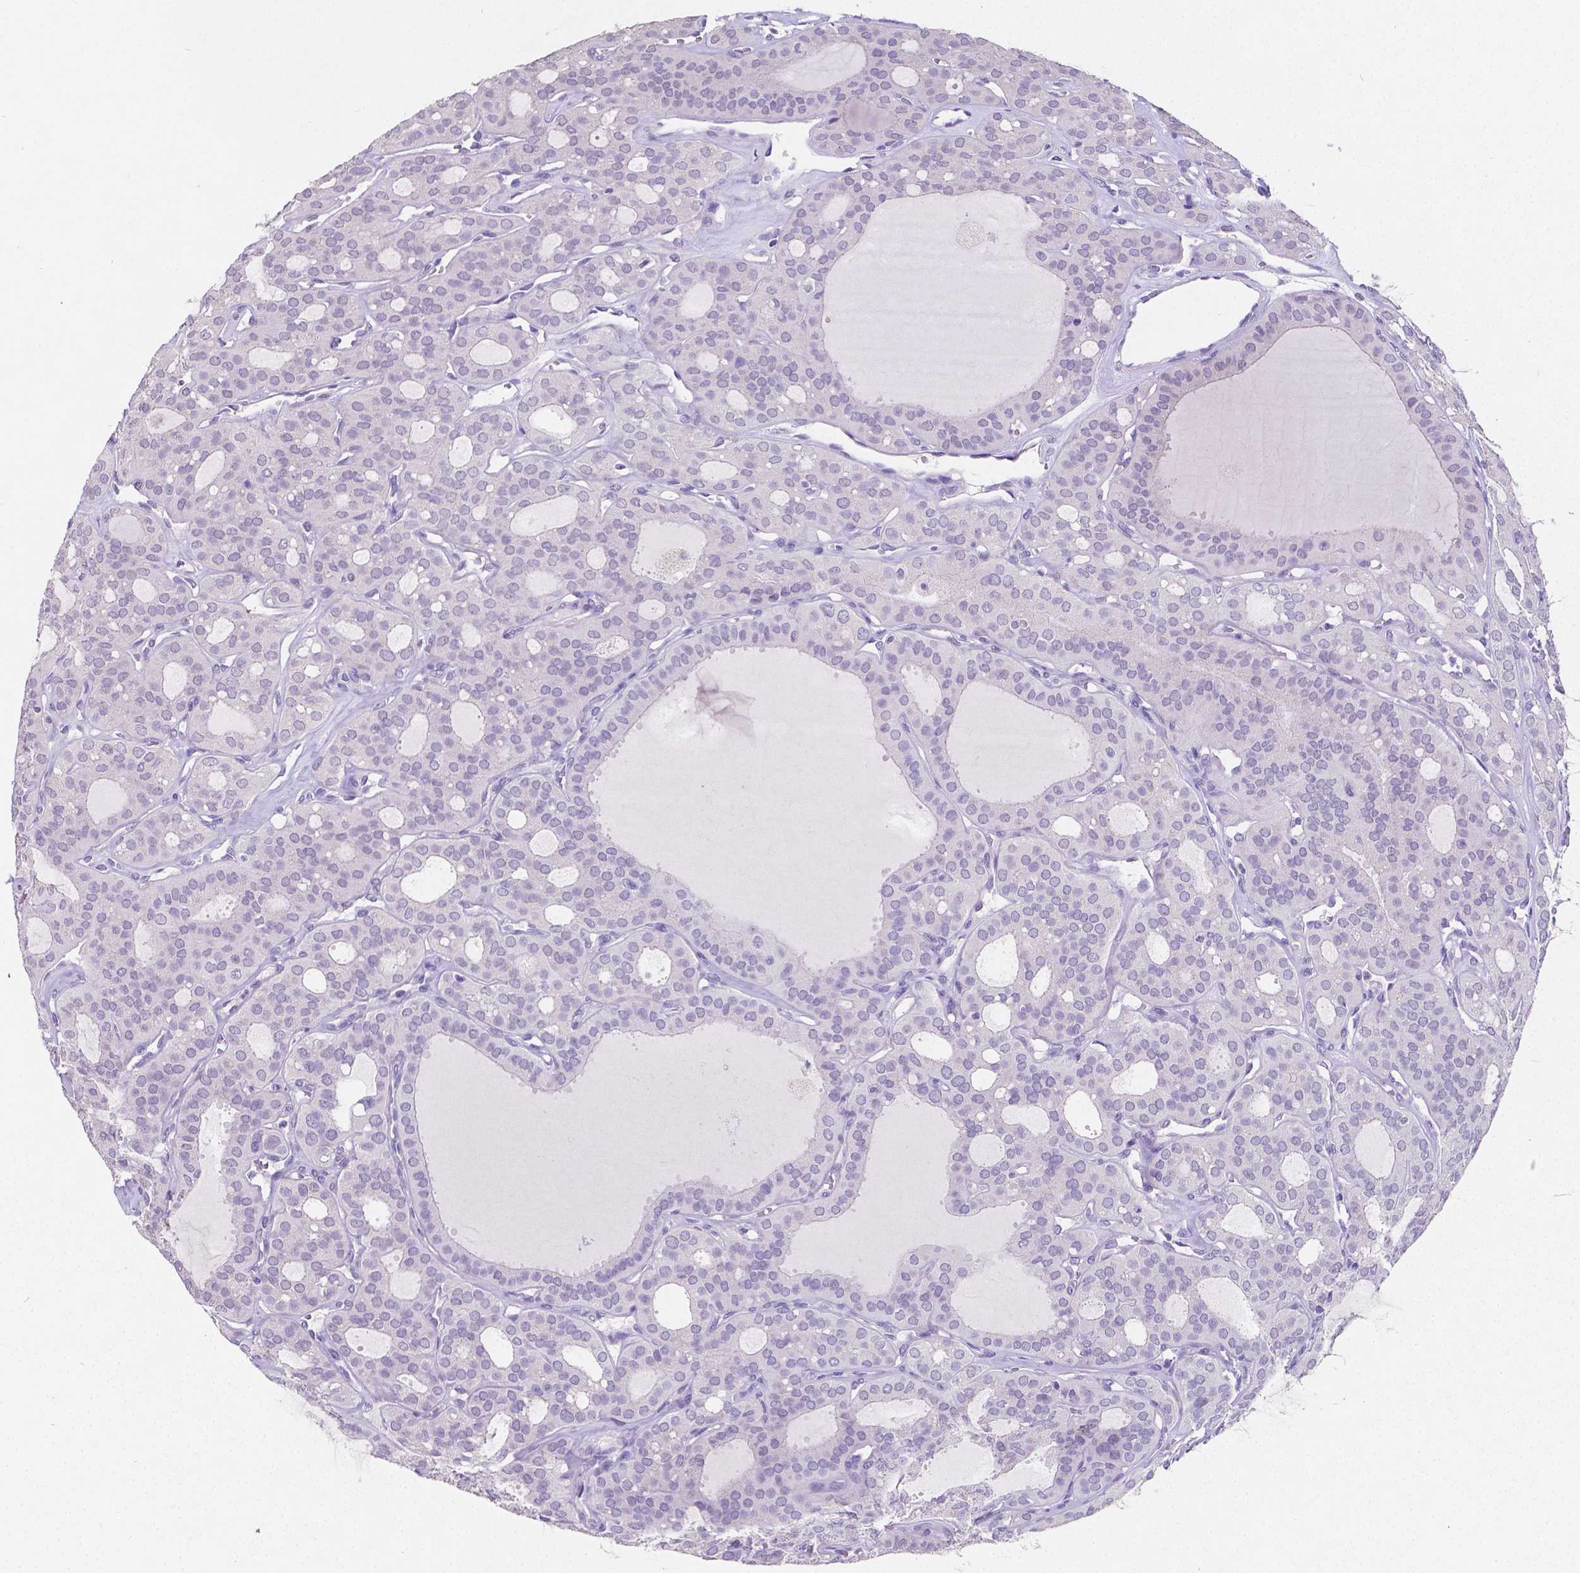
{"staining": {"intensity": "negative", "quantity": "none", "location": "none"}, "tissue": "thyroid cancer", "cell_type": "Tumor cells", "image_type": "cancer", "snomed": [{"axis": "morphology", "description": "Follicular adenoma carcinoma, NOS"}, {"axis": "topography", "description": "Thyroid gland"}], "caption": "This is a photomicrograph of IHC staining of thyroid follicular adenoma carcinoma, which shows no expression in tumor cells.", "gene": "SATB2", "patient": {"sex": "male", "age": 75}}